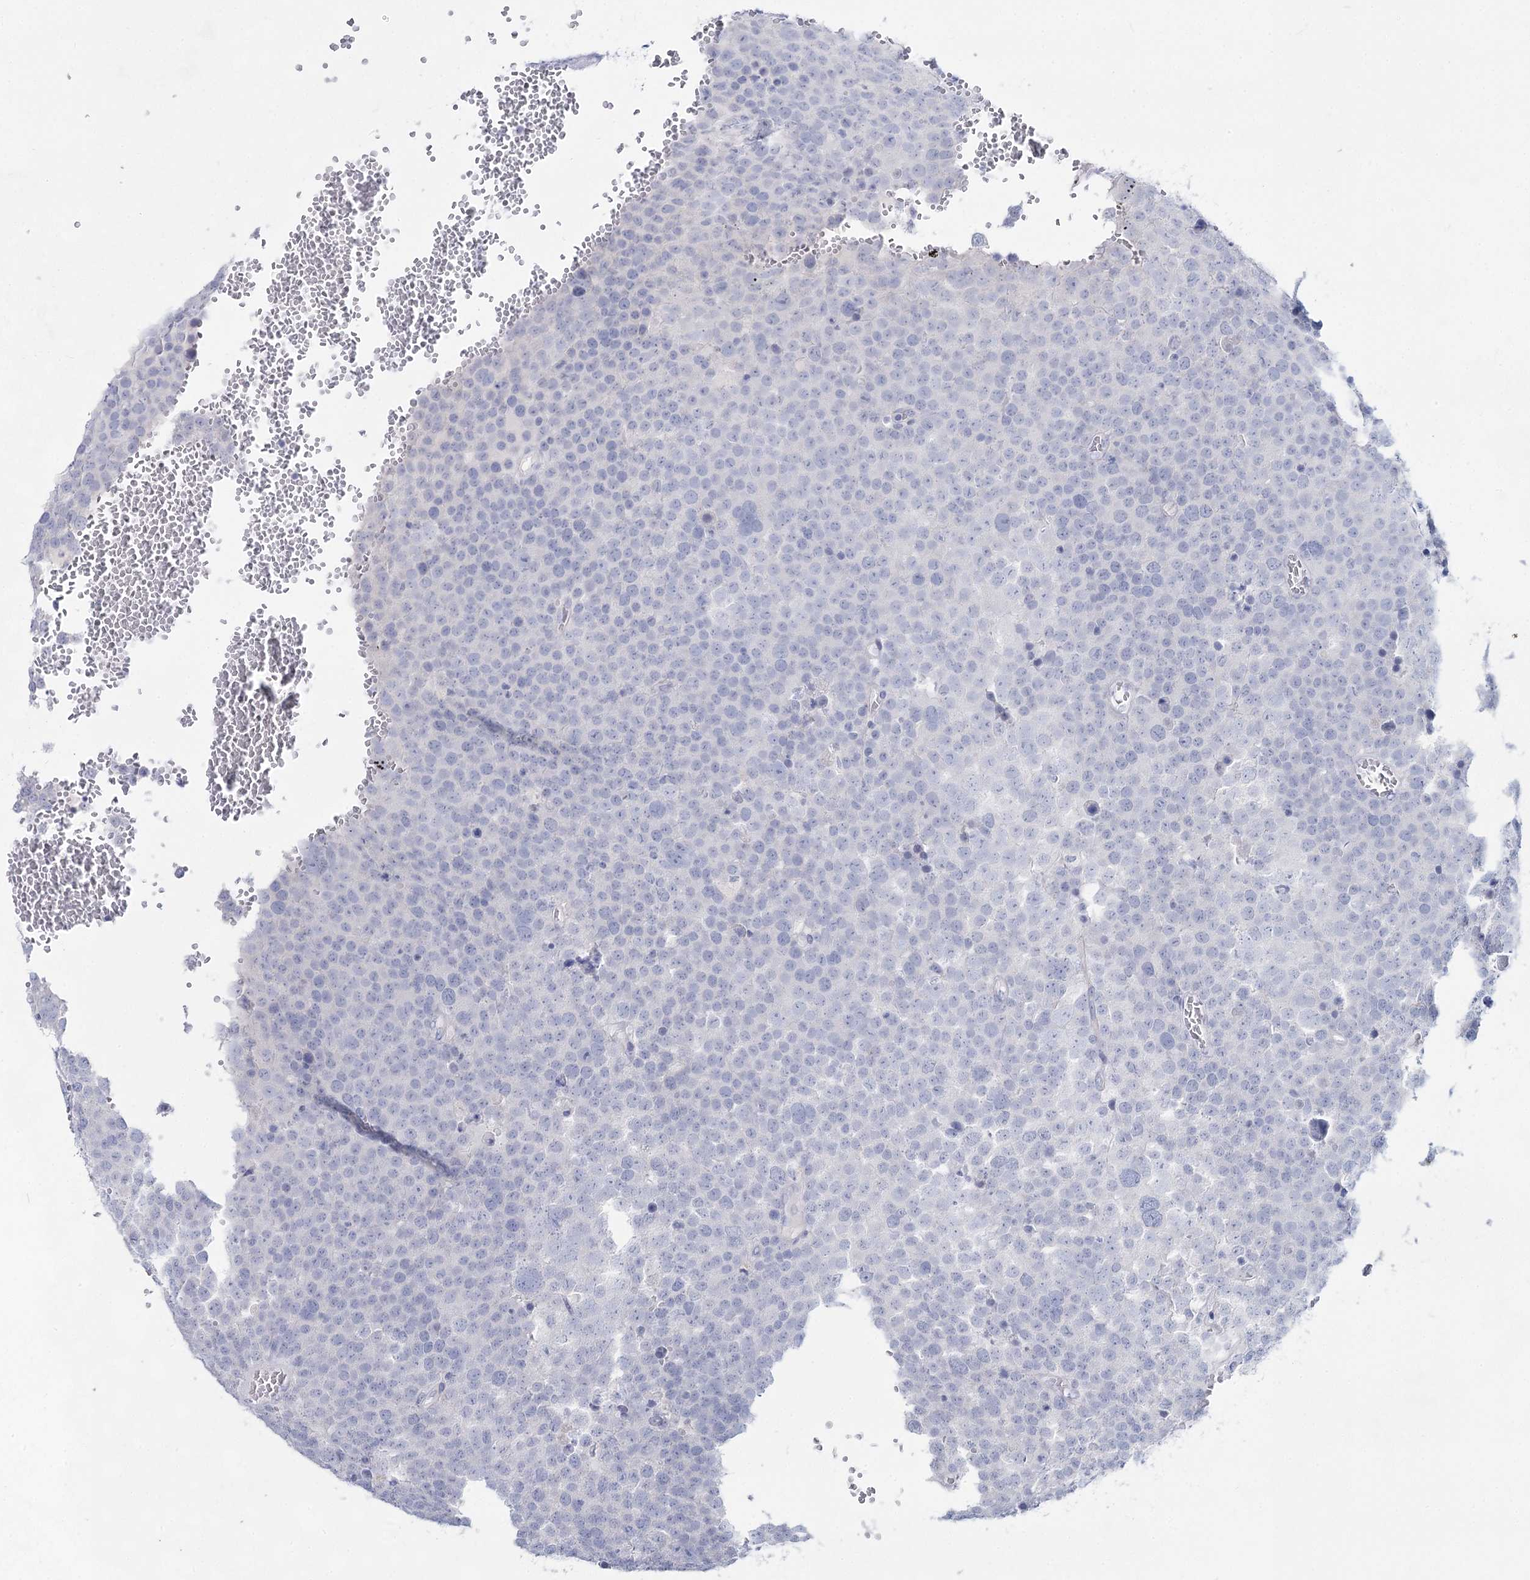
{"staining": {"intensity": "negative", "quantity": "none", "location": "none"}, "tissue": "testis cancer", "cell_type": "Tumor cells", "image_type": "cancer", "snomed": [{"axis": "morphology", "description": "Seminoma, NOS"}, {"axis": "topography", "description": "Testis"}], "caption": "Immunohistochemical staining of human testis seminoma demonstrates no significant positivity in tumor cells.", "gene": "SLC17A2", "patient": {"sex": "male", "age": 71}}